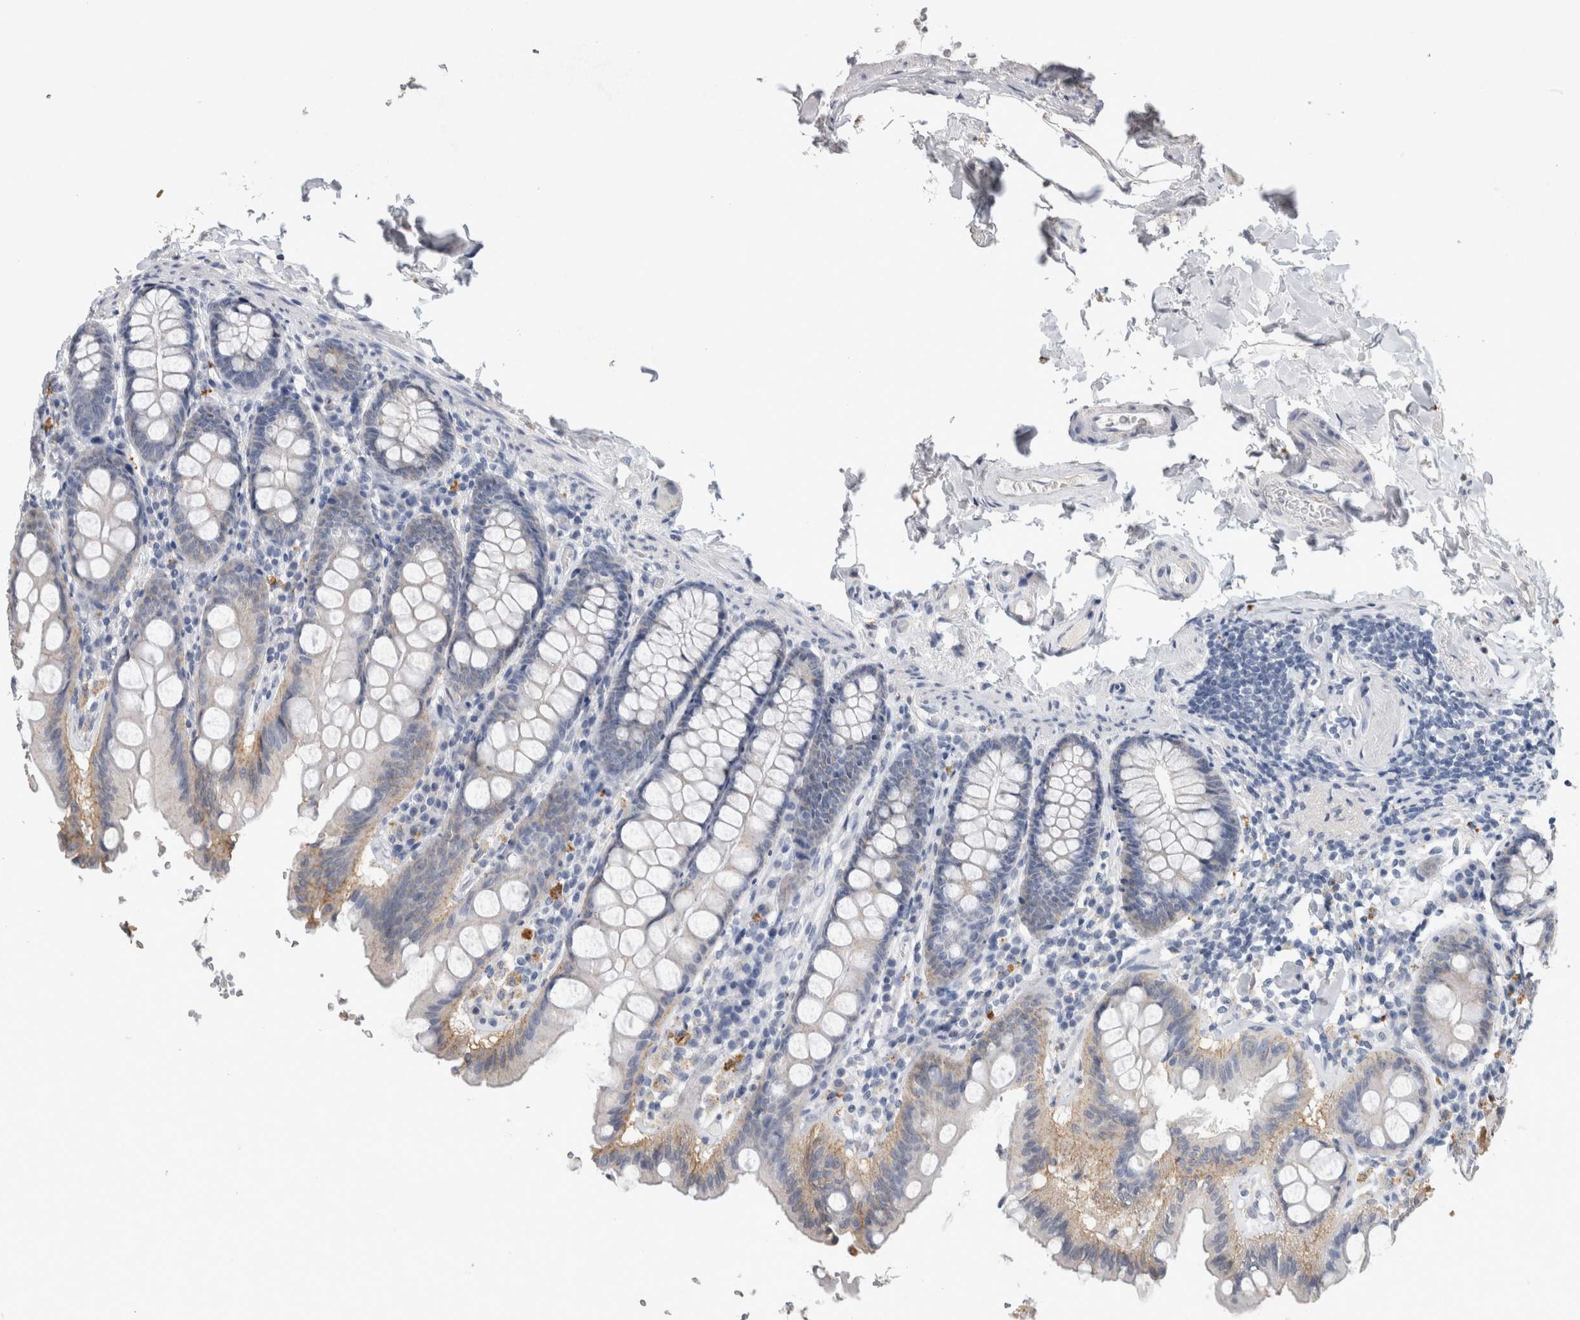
{"staining": {"intensity": "negative", "quantity": "none", "location": "none"}, "tissue": "colon", "cell_type": "Endothelial cells", "image_type": "normal", "snomed": [{"axis": "morphology", "description": "Normal tissue, NOS"}, {"axis": "topography", "description": "Colon"}, {"axis": "topography", "description": "Peripheral nerve tissue"}], "caption": "Immunohistochemistry (IHC) of normal human colon exhibits no positivity in endothelial cells.", "gene": "CNTFR", "patient": {"sex": "female", "age": 61}}